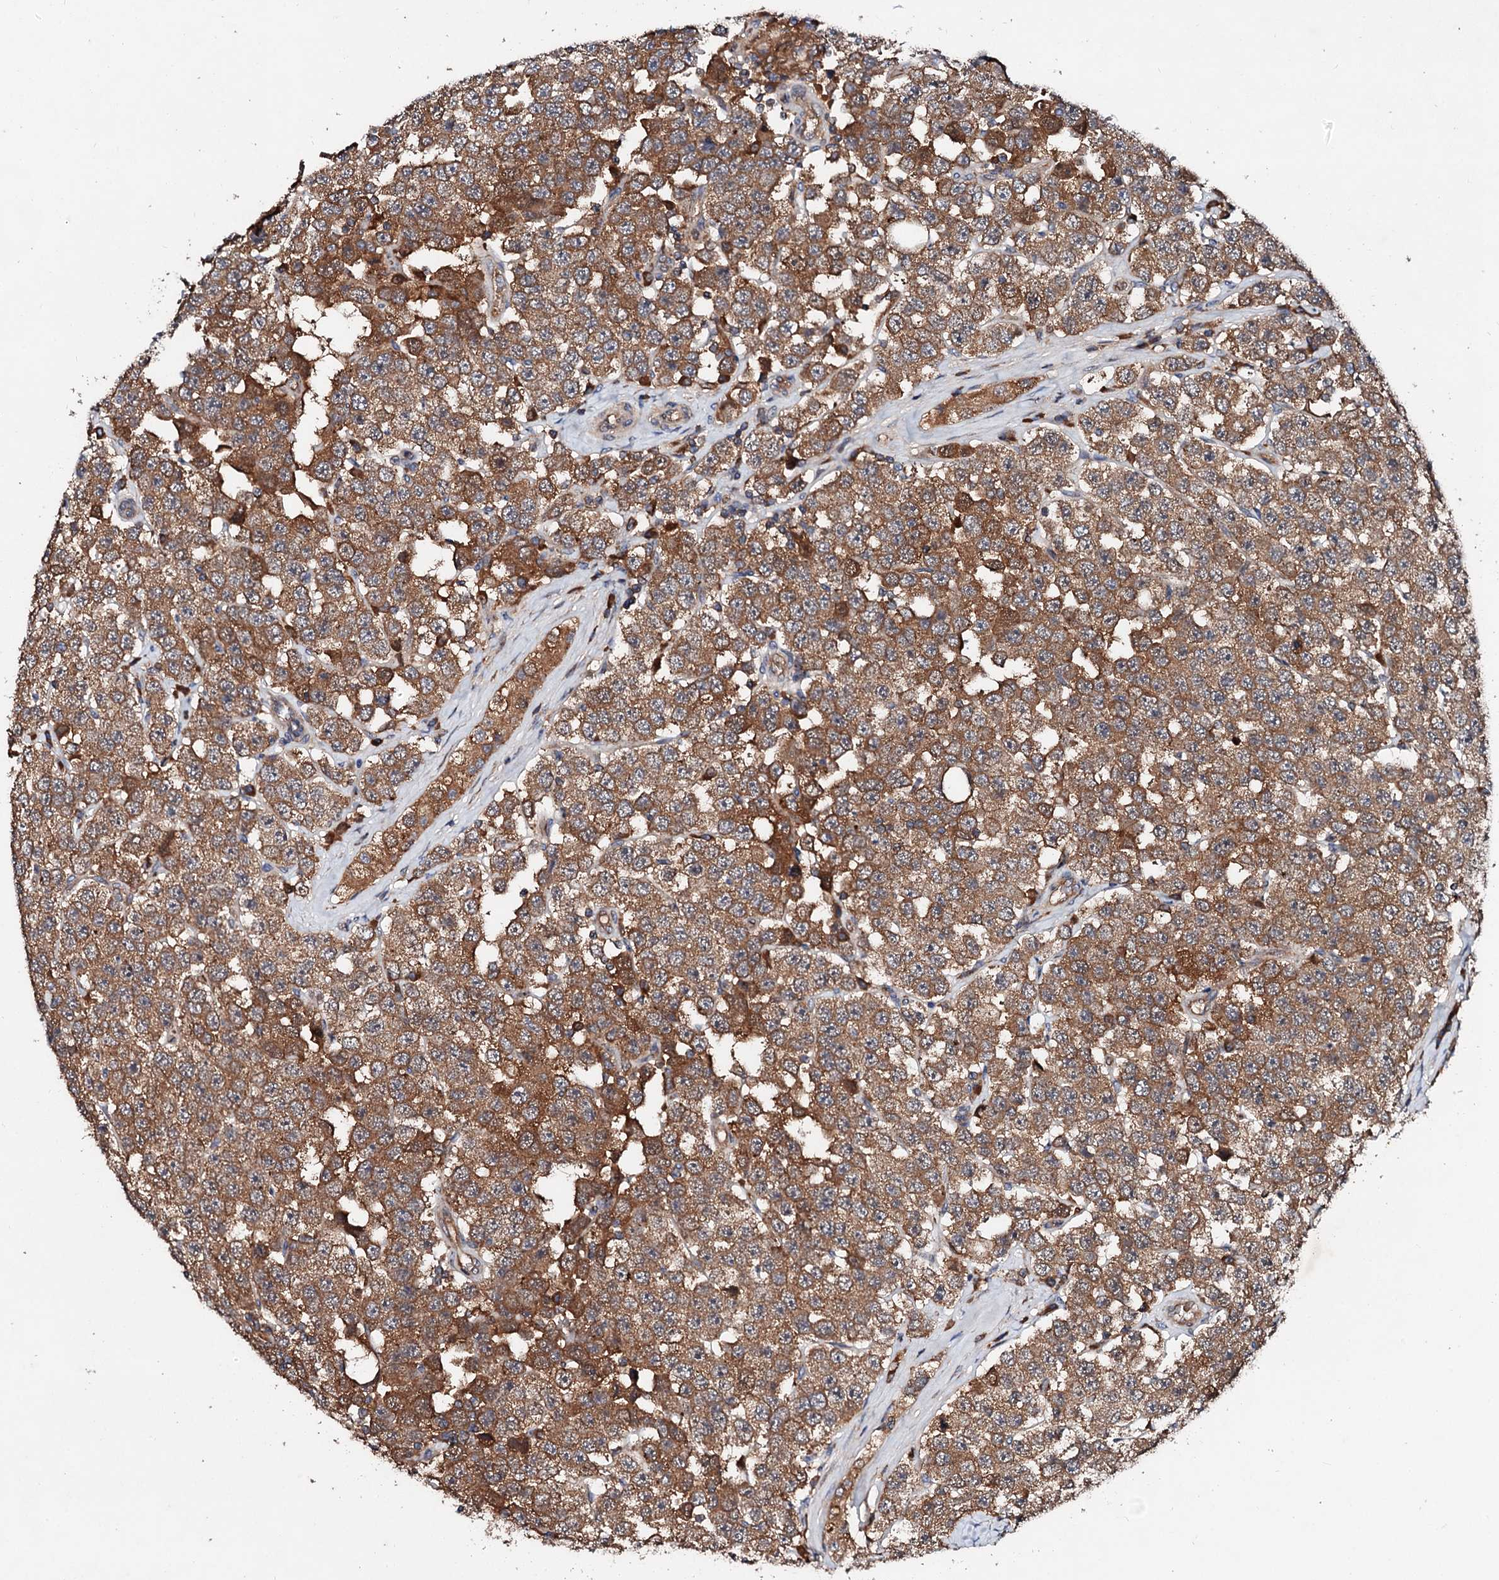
{"staining": {"intensity": "moderate", "quantity": ">75%", "location": "cytoplasmic/membranous"}, "tissue": "testis cancer", "cell_type": "Tumor cells", "image_type": "cancer", "snomed": [{"axis": "morphology", "description": "Seminoma, NOS"}, {"axis": "topography", "description": "Testis"}], "caption": "Immunohistochemistry histopathology image of neoplastic tissue: human testis seminoma stained using immunohistochemistry (IHC) reveals medium levels of moderate protein expression localized specifically in the cytoplasmic/membranous of tumor cells, appearing as a cytoplasmic/membranous brown color.", "gene": "EXTL1", "patient": {"sex": "male", "age": 28}}